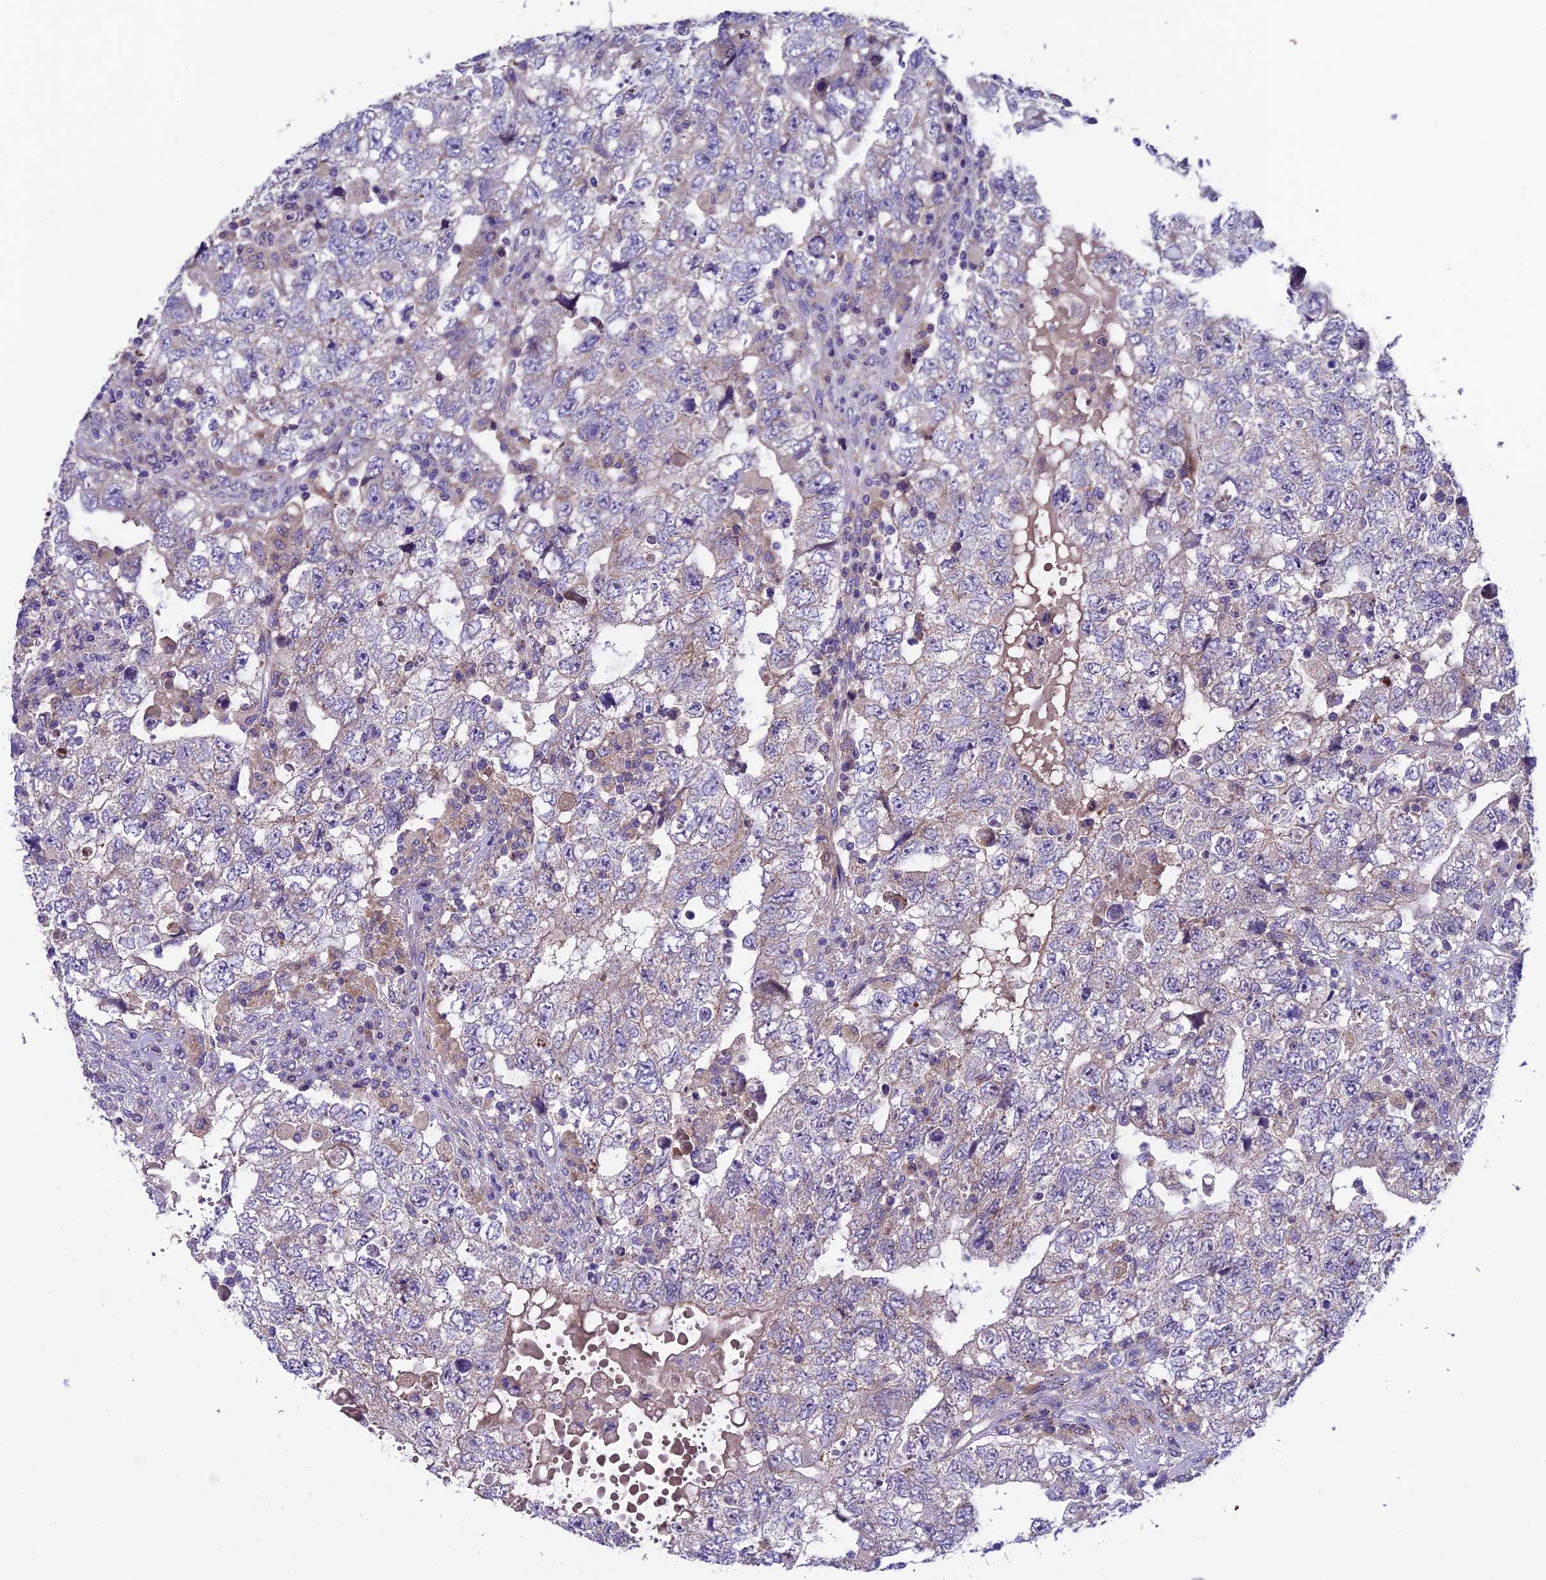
{"staining": {"intensity": "negative", "quantity": "none", "location": "none"}, "tissue": "testis cancer", "cell_type": "Tumor cells", "image_type": "cancer", "snomed": [{"axis": "morphology", "description": "Carcinoma, Embryonal, NOS"}, {"axis": "topography", "description": "Testis"}], "caption": "Photomicrograph shows no protein expression in tumor cells of testis cancer (embryonal carcinoma) tissue.", "gene": "VPS16", "patient": {"sex": "male", "age": 36}}